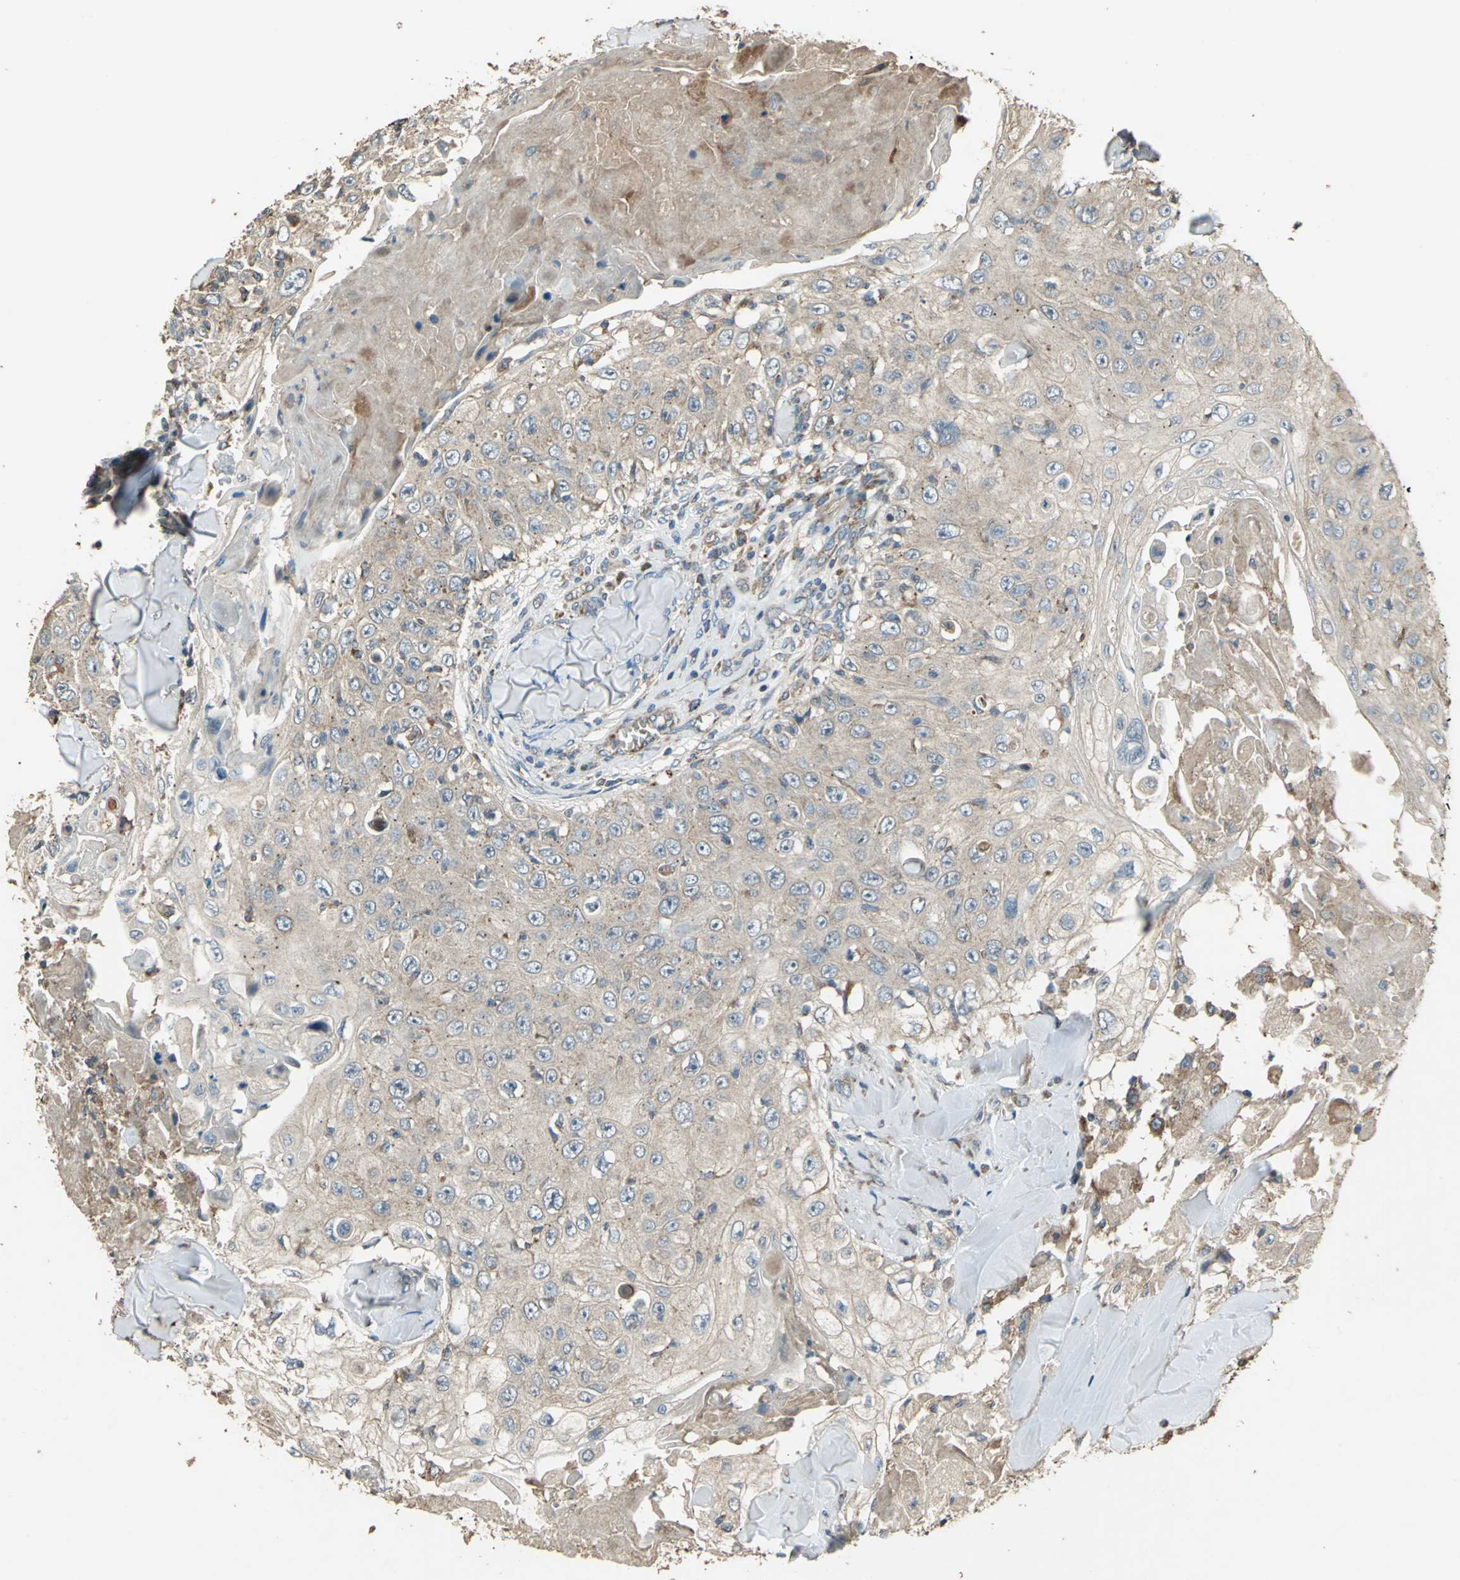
{"staining": {"intensity": "weak", "quantity": ">75%", "location": "cytoplasmic/membranous"}, "tissue": "skin cancer", "cell_type": "Tumor cells", "image_type": "cancer", "snomed": [{"axis": "morphology", "description": "Squamous cell carcinoma, NOS"}, {"axis": "topography", "description": "Skin"}], "caption": "Skin cancer tissue reveals weak cytoplasmic/membranous positivity in approximately >75% of tumor cells, visualized by immunohistochemistry. The staining was performed using DAB to visualize the protein expression in brown, while the nuclei were stained in blue with hematoxylin (Magnification: 20x).", "gene": "POLRMT", "patient": {"sex": "male", "age": 86}}